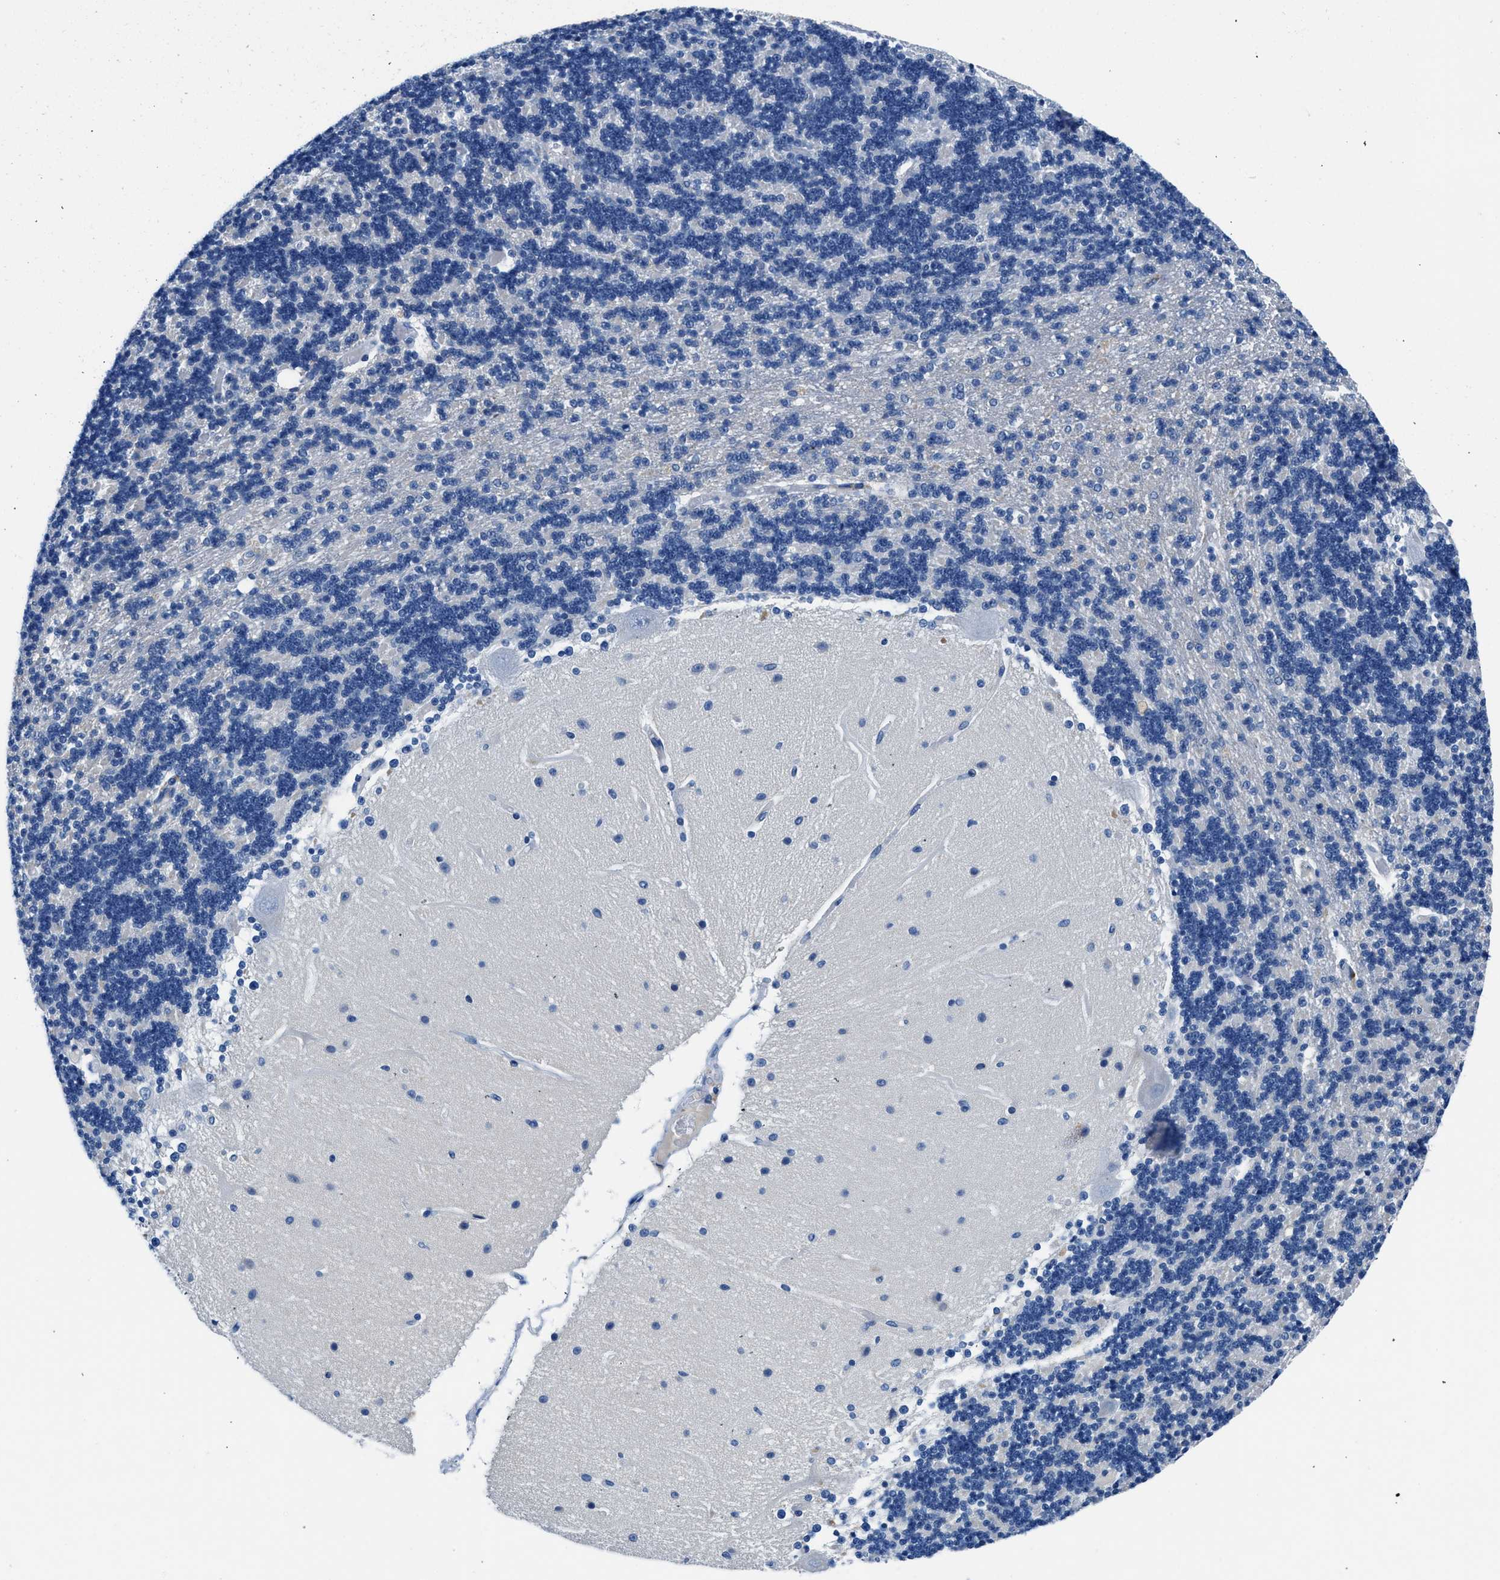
{"staining": {"intensity": "negative", "quantity": "none", "location": "none"}, "tissue": "cerebellum", "cell_type": "Cells in granular layer", "image_type": "normal", "snomed": [{"axis": "morphology", "description": "Normal tissue, NOS"}, {"axis": "topography", "description": "Cerebellum"}], "caption": "Immunohistochemistry photomicrograph of unremarkable human cerebellum stained for a protein (brown), which reveals no positivity in cells in granular layer.", "gene": "FADS6", "patient": {"sex": "female", "age": 54}}